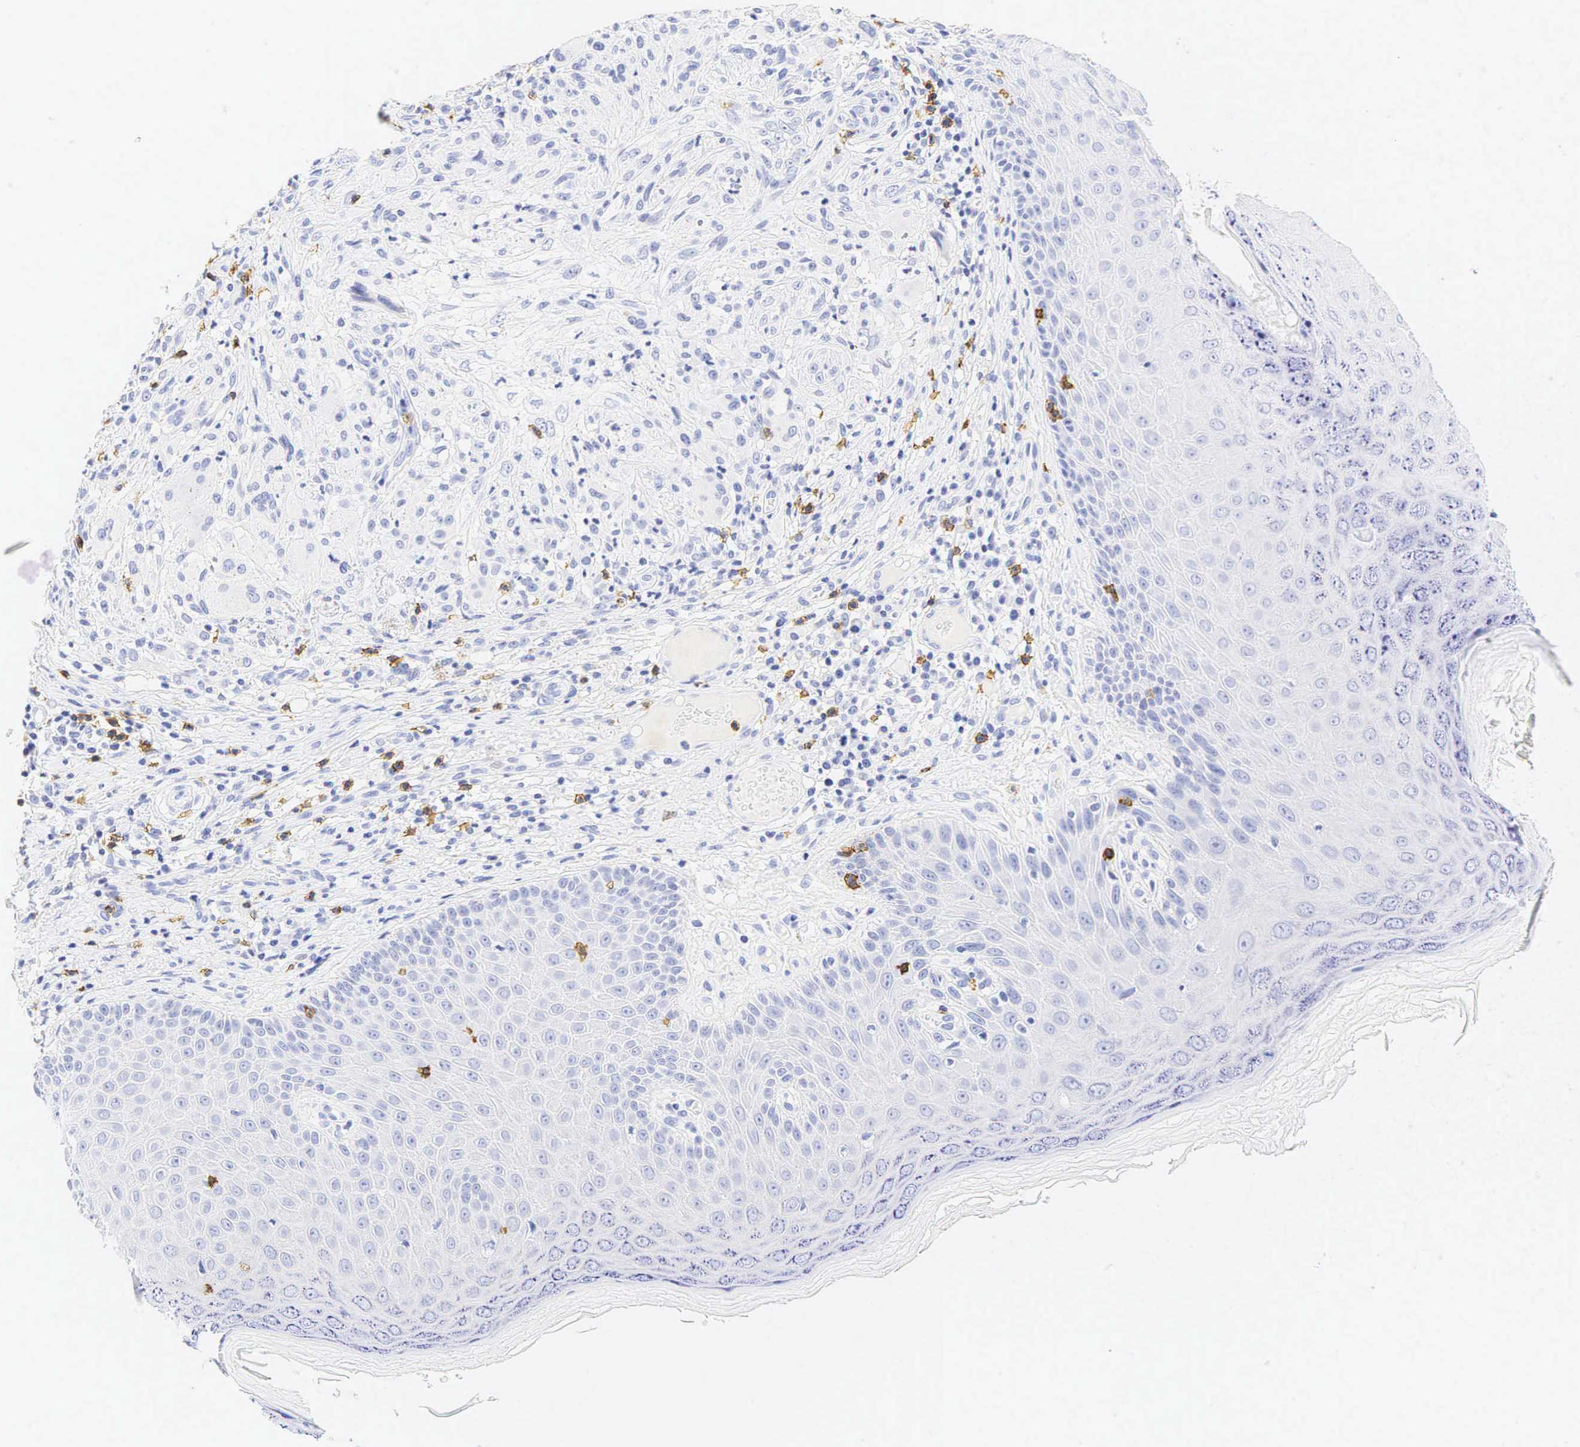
{"staining": {"intensity": "negative", "quantity": "none", "location": "none"}, "tissue": "skin cancer", "cell_type": "Tumor cells", "image_type": "cancer", "snomed": [{"axis": "morphology", "description": "Normal tissue, NOS"}, {"axis": "morphology", "description": "Basal cell carcinoma"}, {"axis": "topography", "description": "Skin"}], "caption": "Human skin basal cell carcinoma stained for a protein using immunohistochemistry (IHC) reveals no positivity in tumor cells.", "gene": "CD8A", "patient": {"sex": "male", "age": 74}}